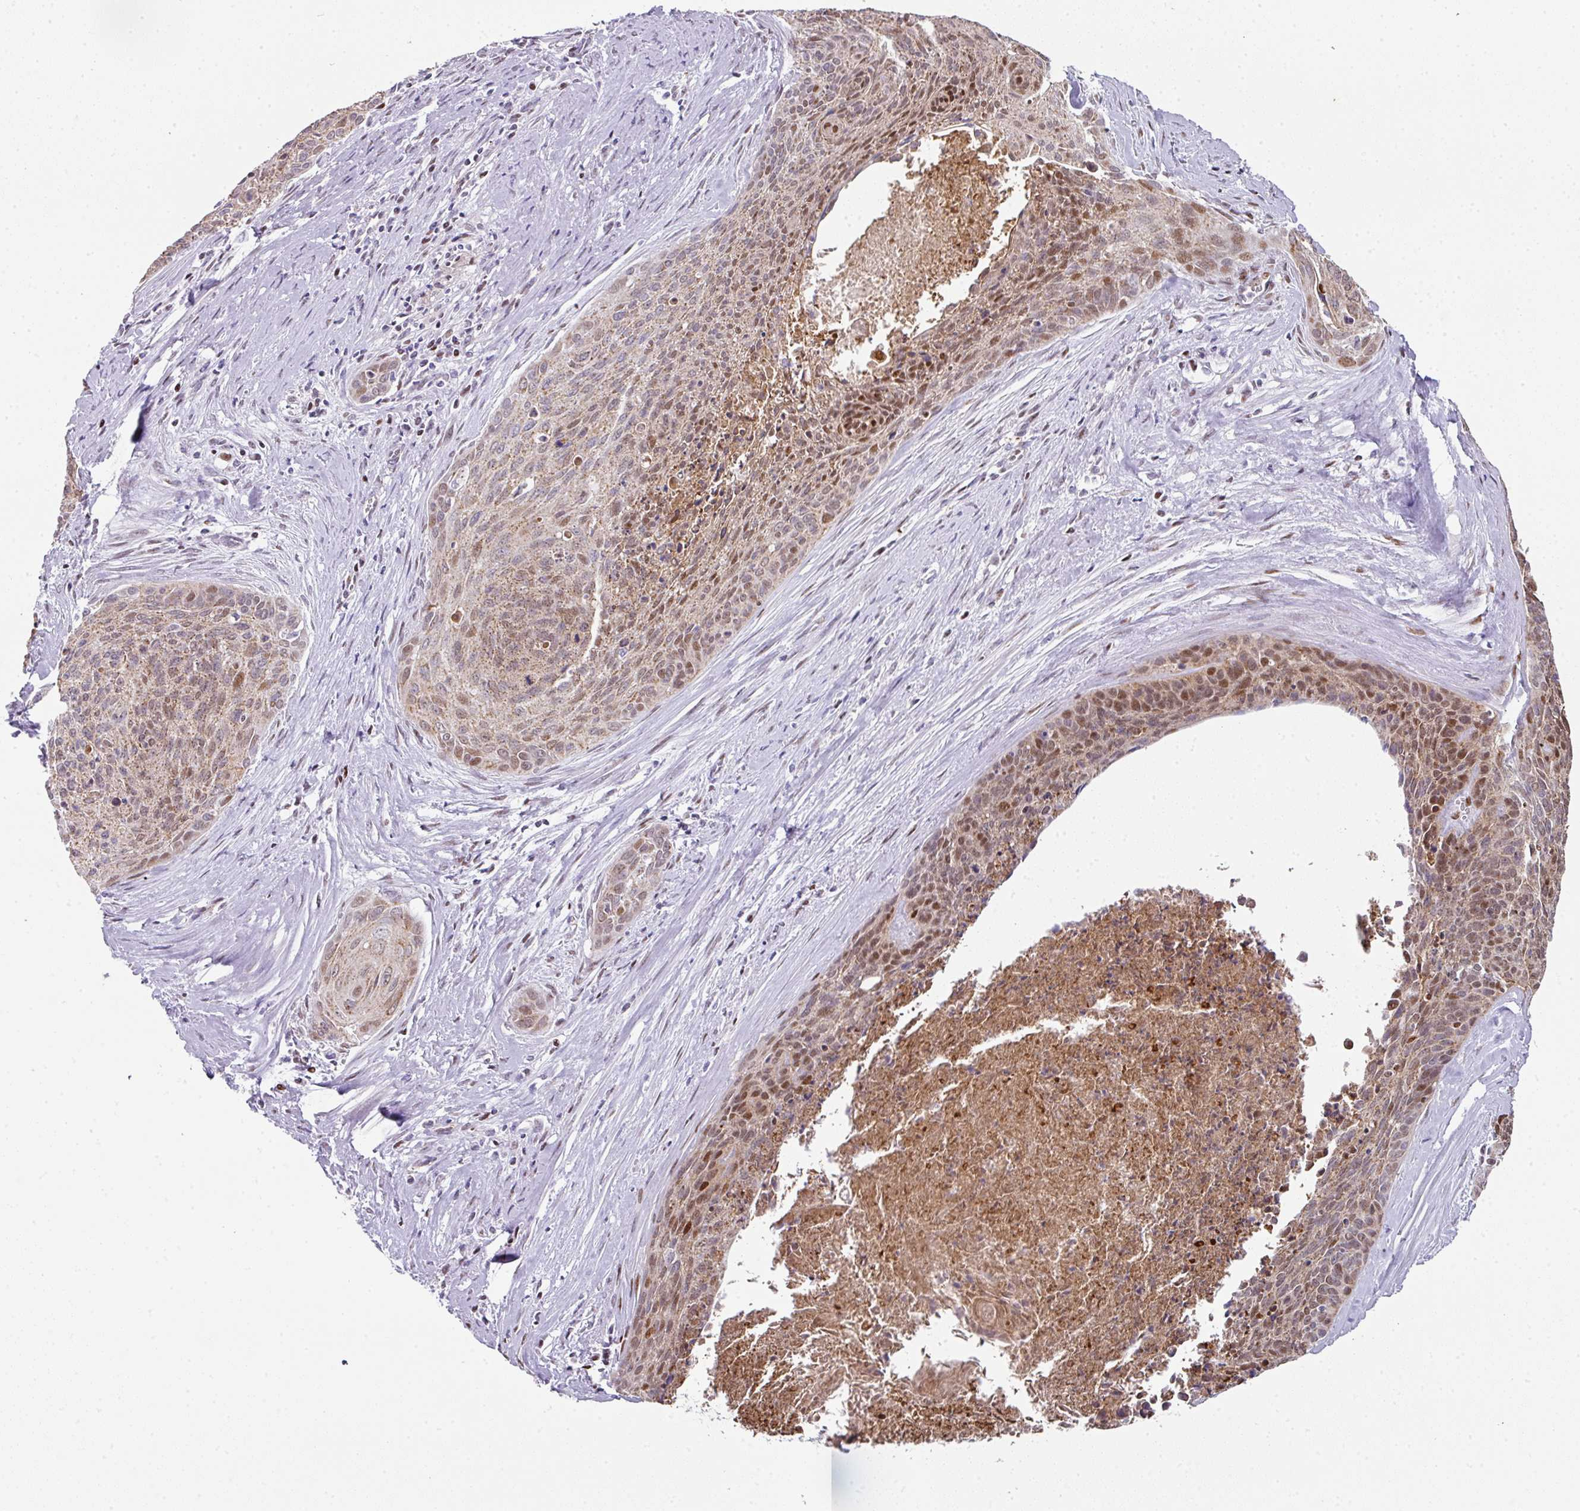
{"staining": {"intensity": "moderate", "quantity": ">75%", "location": "cytoplasmic/membranous,nuclear"}, "tissue": "cervical cancer", "cell_type": "Tumor cells", "image_type": "cancer", "snomed": [{"axis": "morphology", "description": "Squamous cell carcinoma, NOS"}, {"axis": "topography", "description": "Cervix"}], "caption": "Squamous cell carcinoma (cervical) stained with a brown dye exhibits moderate cytoplasmic/membranous and nuclear positive staining in approximately >75% of tumor cells.", "gene": "ANKRD18A", "patient": {"sex": "female", "age": 55}}